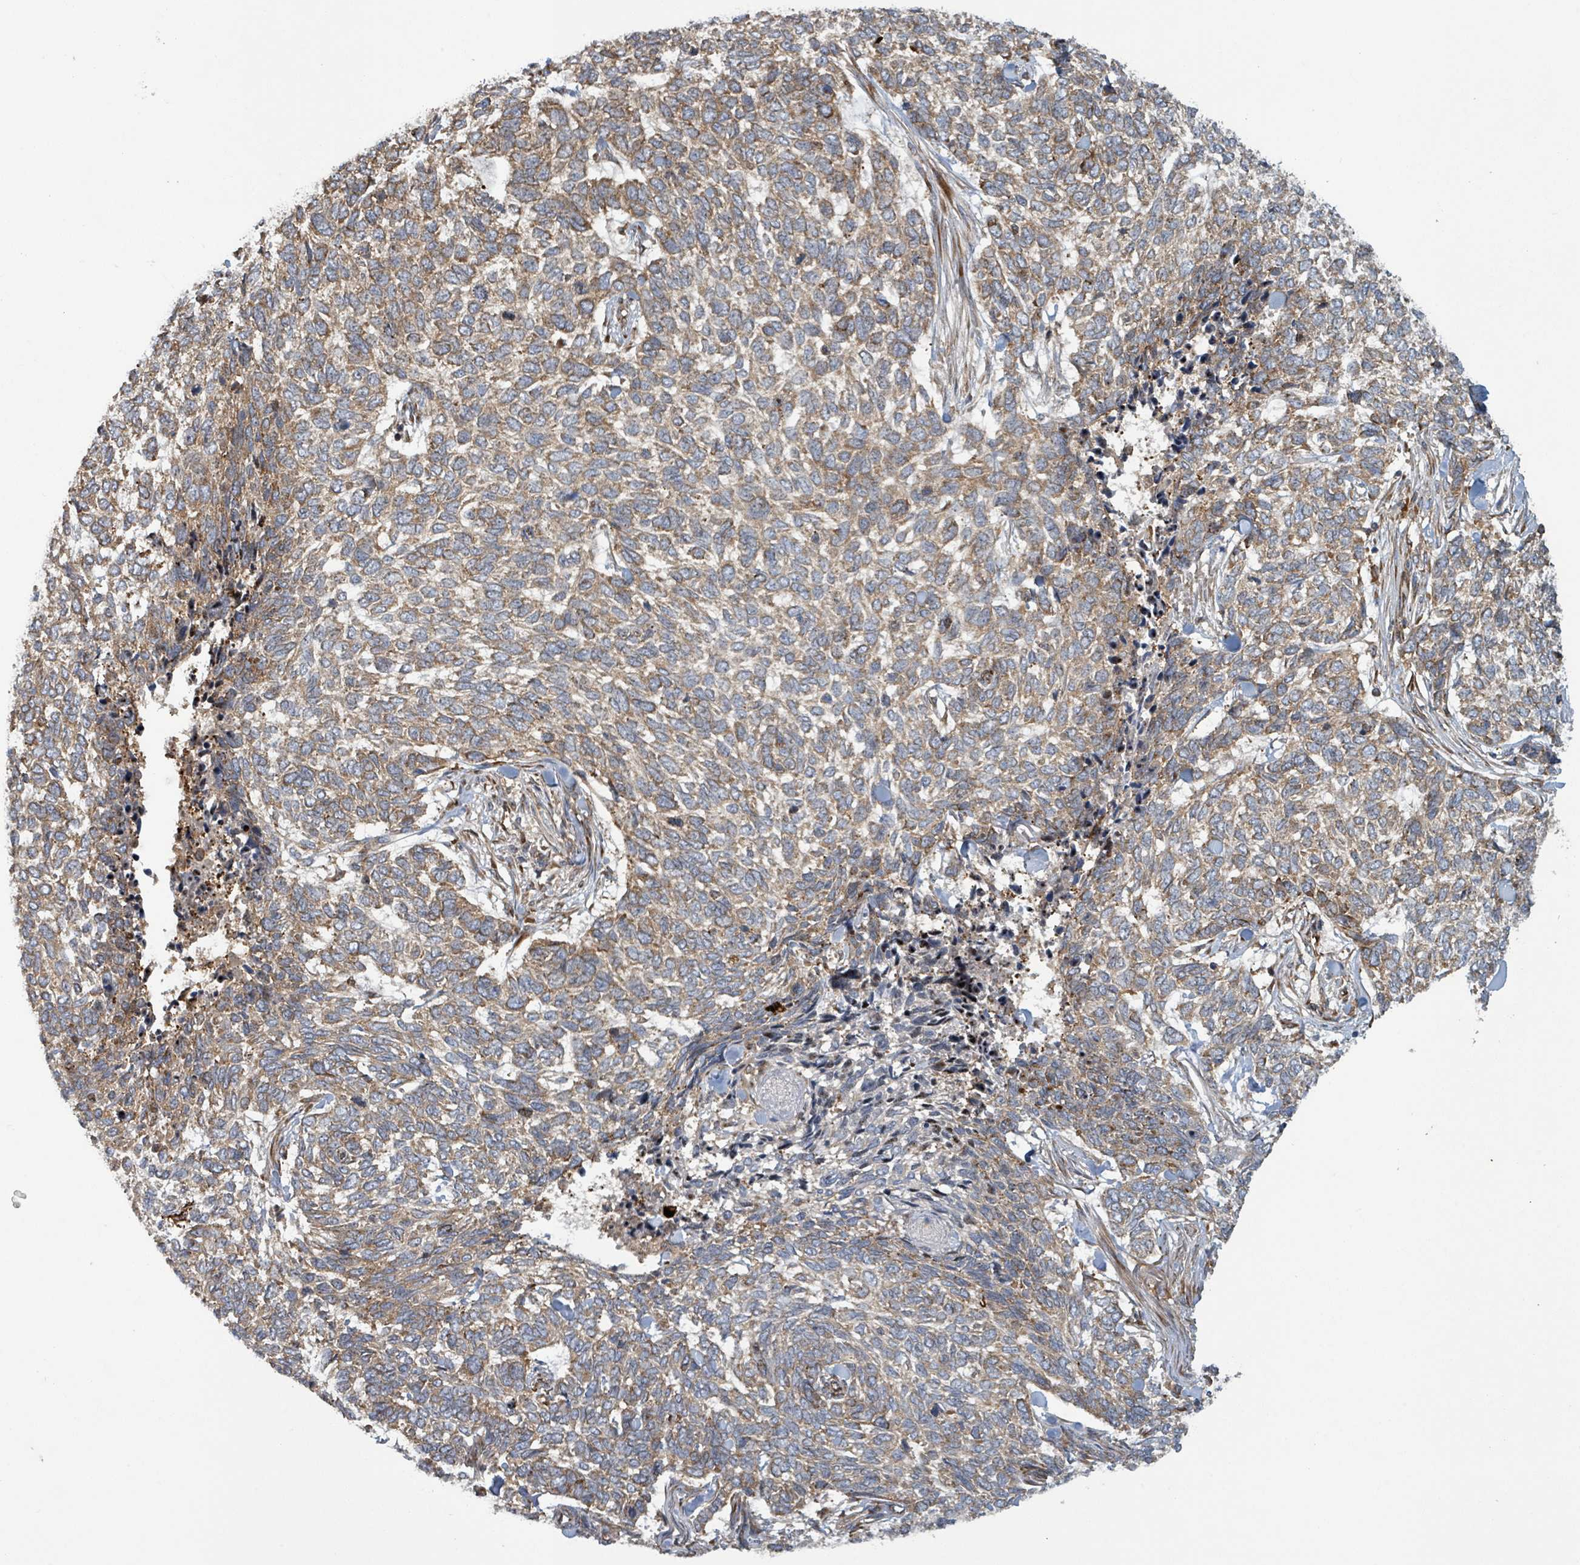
{"staining": {"intensity": "moderate", "quantity": ">75%", "location": "cytoplasmic/membranous"}, "tissue": "skin cancer", "cell_type": "Tumor cells", "image_type": "cancer", "snomed": [{"axis": "morphology", "description": "Basal cell carcinoma"}, {"axis": "topography", "description": "Skin"}], "caption": "This is an image of IHC staining of skin cancer (basal cell carcinoma), which shows moderate staining in the cytoplasmic/membranous of tumor cells.", "gene": "OR51E1", "patient": {"sex": "female", "age": 65}}